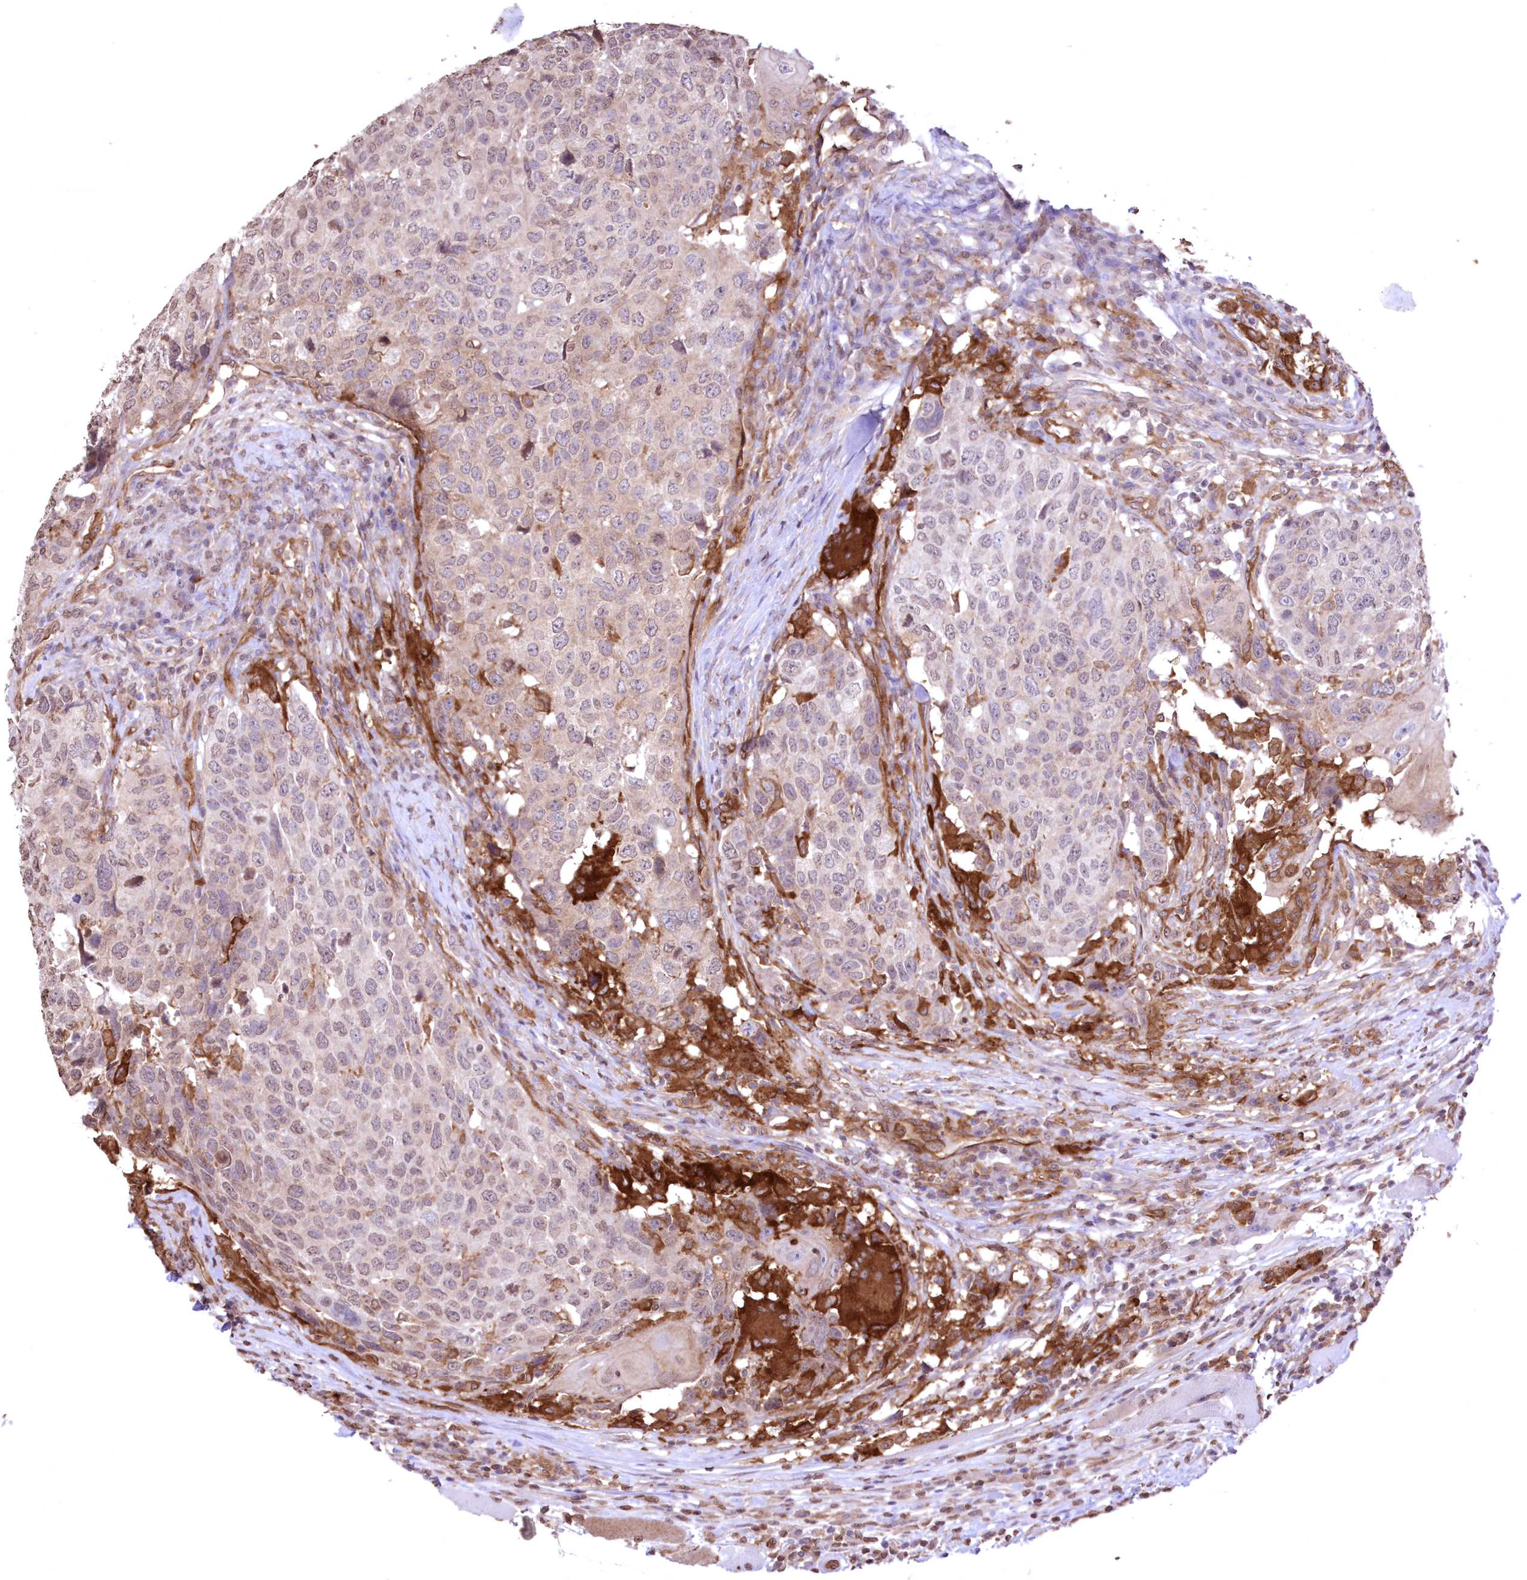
{"staining": {"intensity": "weak", "quantity": "25%-75%", "location": "nuclear"}, "tissue": "head and neck cancer", "cell_type": "Tumor cells", "image_type": "cancer", "snomed": [{"axis": "morphology", "description": "Squamous cell carcinoma, NOS"}, {"axis": "topography", "description": "Head-Neck"}], "caption": "IHC staining of squamous cell carcinoma (head and neck), which shows low levels of weak nuclear positivity in approximately 25%-75% of tumor cells indicating weak nuclear protein staining. The staining was performed using DAB (3,3'-diaminobenzidine) (brown) for protein detection and nuclei were counterstained in hematoxylin (blue).", "gene": "FCHO2", "patient": {"sex": "male", "age": 66}}